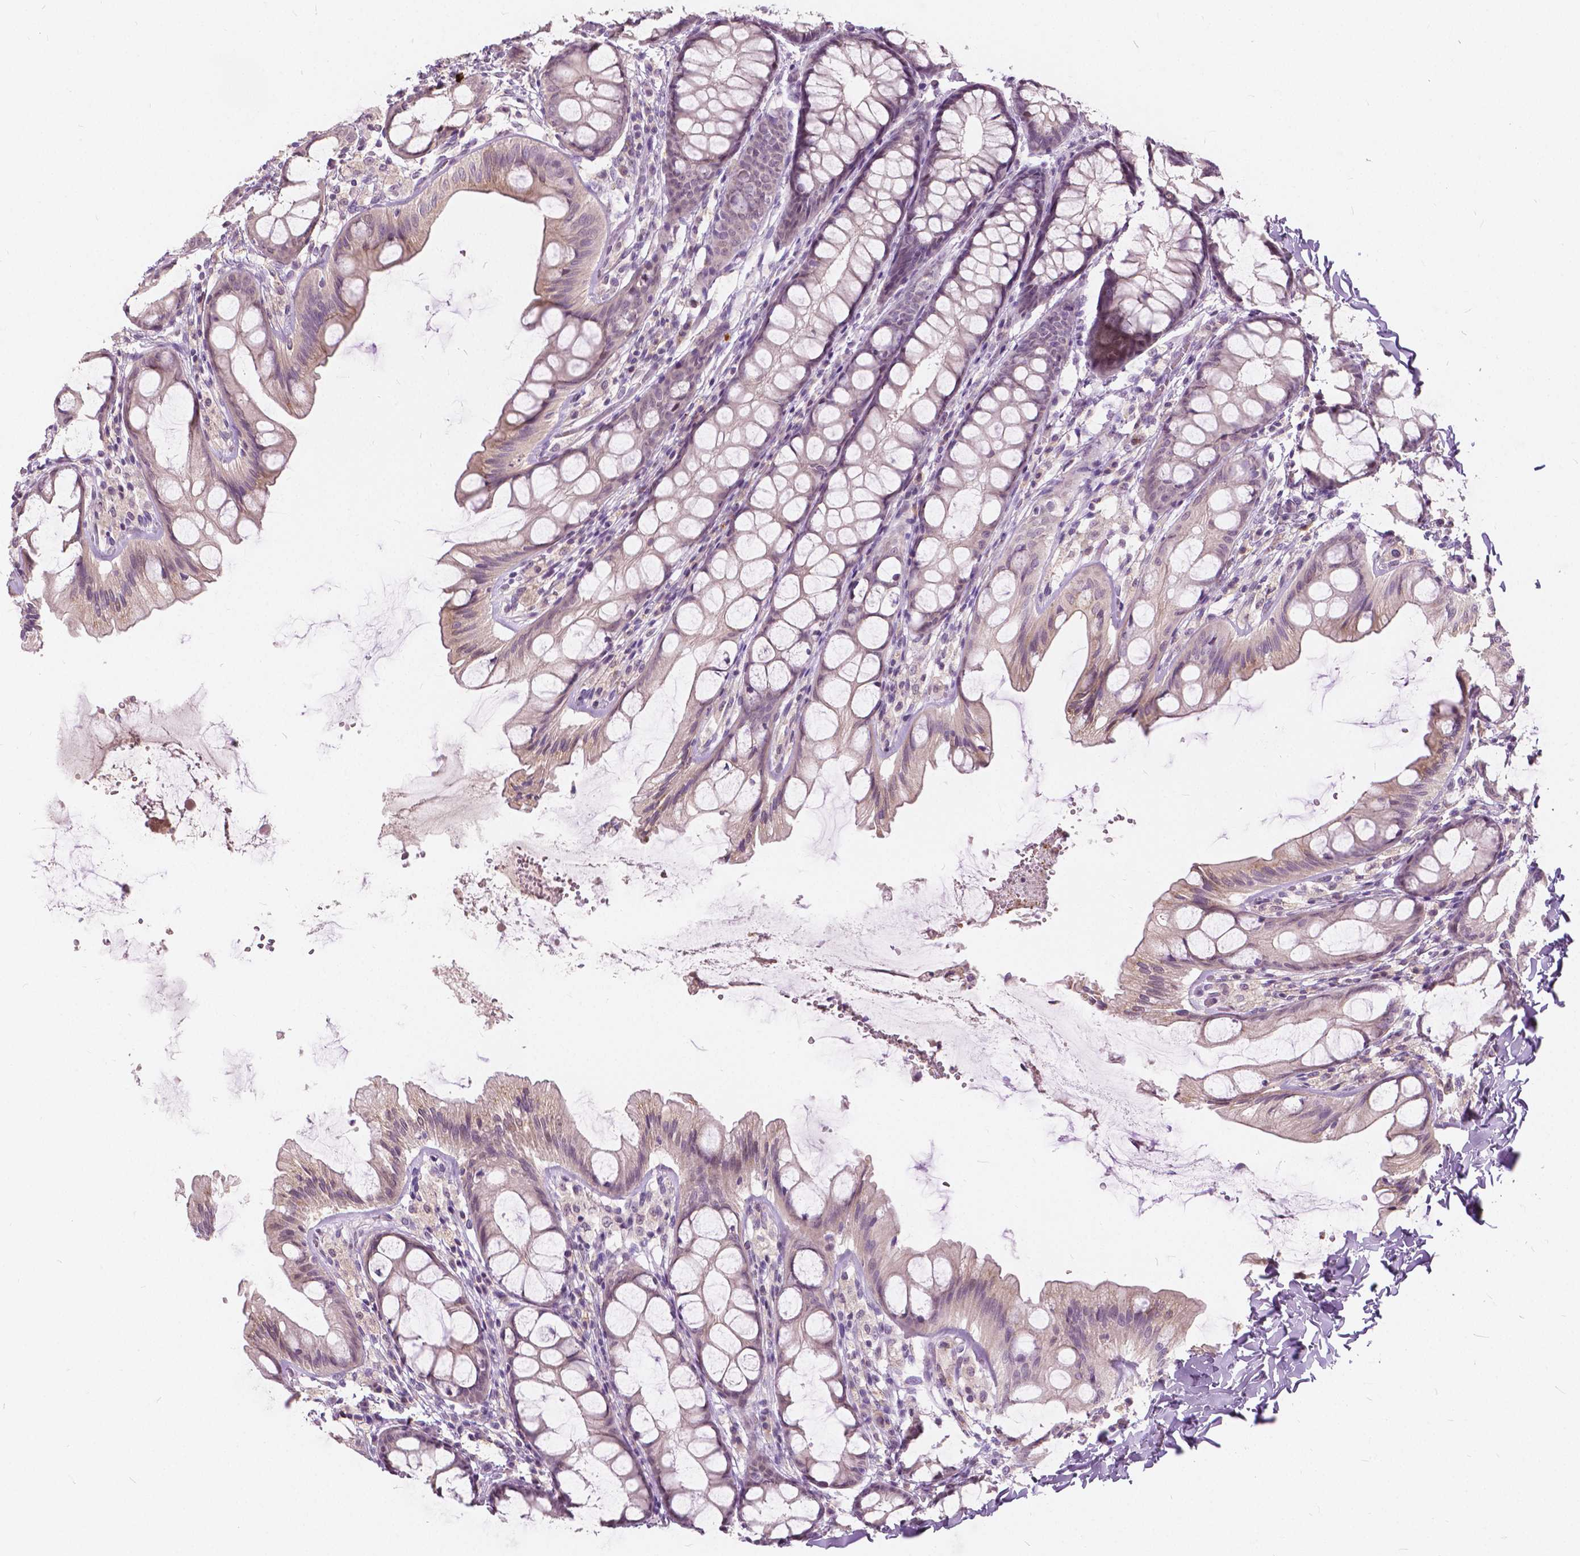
{"staining": {"intensity": "weak", "quantity": "<25%", "location": "cytoplasmic/membranous"}, "tissue": "colon", "cell_type": "Endothelial cells", "image_type": "normal", "snomed": [{"axis": "morphology", "description": "Normal tissue, NOS"}, {"axis": "topography", "description": "Colon"}], "caption": "This is an immunohistochemistry (IHC) micrograph of normal colon. There is no expression in endothelial cells.", "gene": "DLX6", "patient": {"sex": "male", "age": 47}}